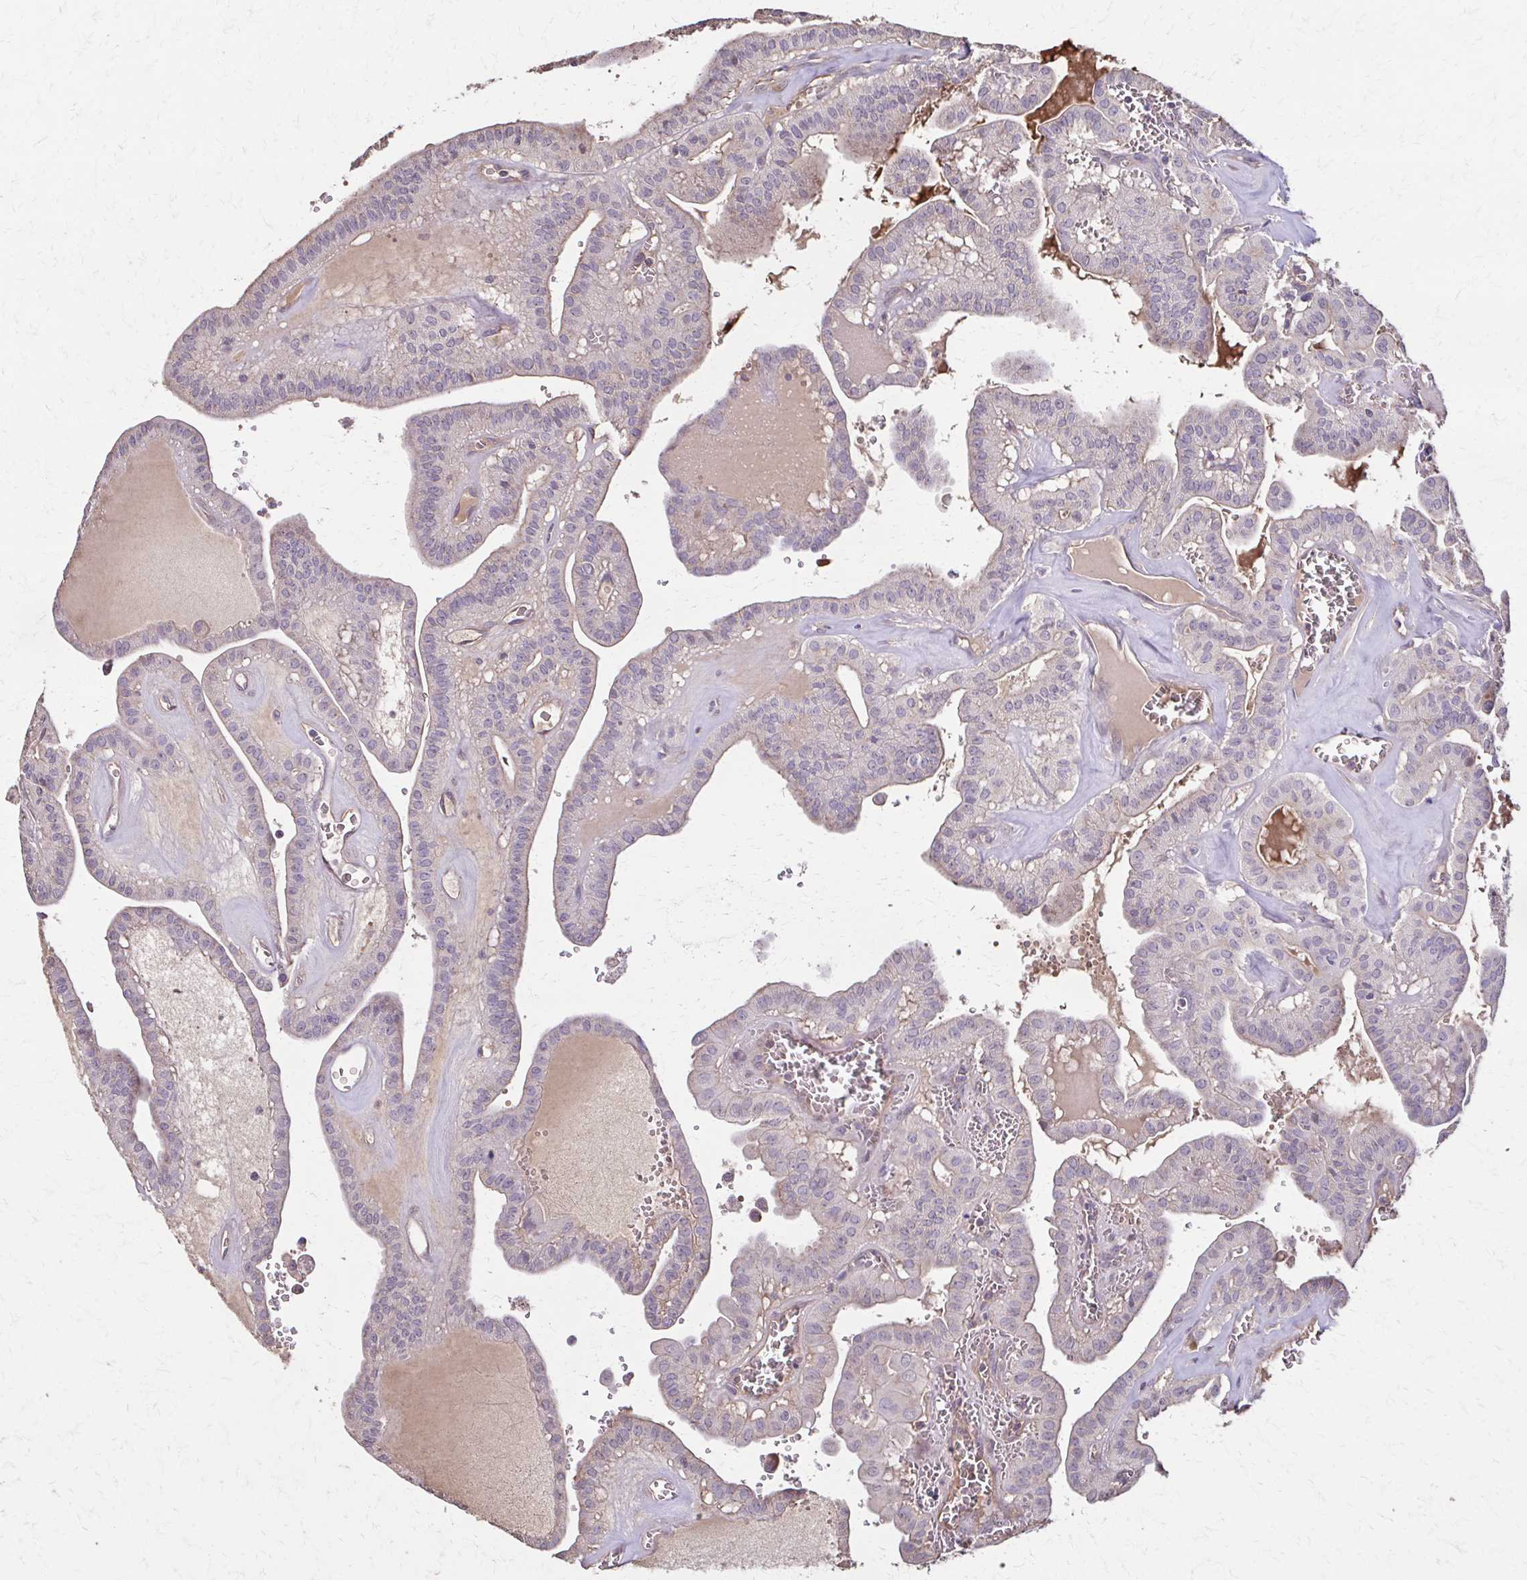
{"staining": {"intensity": "negative", "quantity": "none", "location": "none"}, "tissue": "thyroid cancer", "cell_type": "Tumor cells", "image_type": "cancer", "snomed": [{"axis": "morphology", "description": "Papillary adenocarcinoma, NOS"}, {"axis": "topography", "description": "Thyroid gland"}], "caption": "Histopathology image shows no significant protein expression in tumor cells of papillary adenocarcinoma (thyroid).", "gene": "IL18BP", "patient": {"sex": "male", "age": 52}}